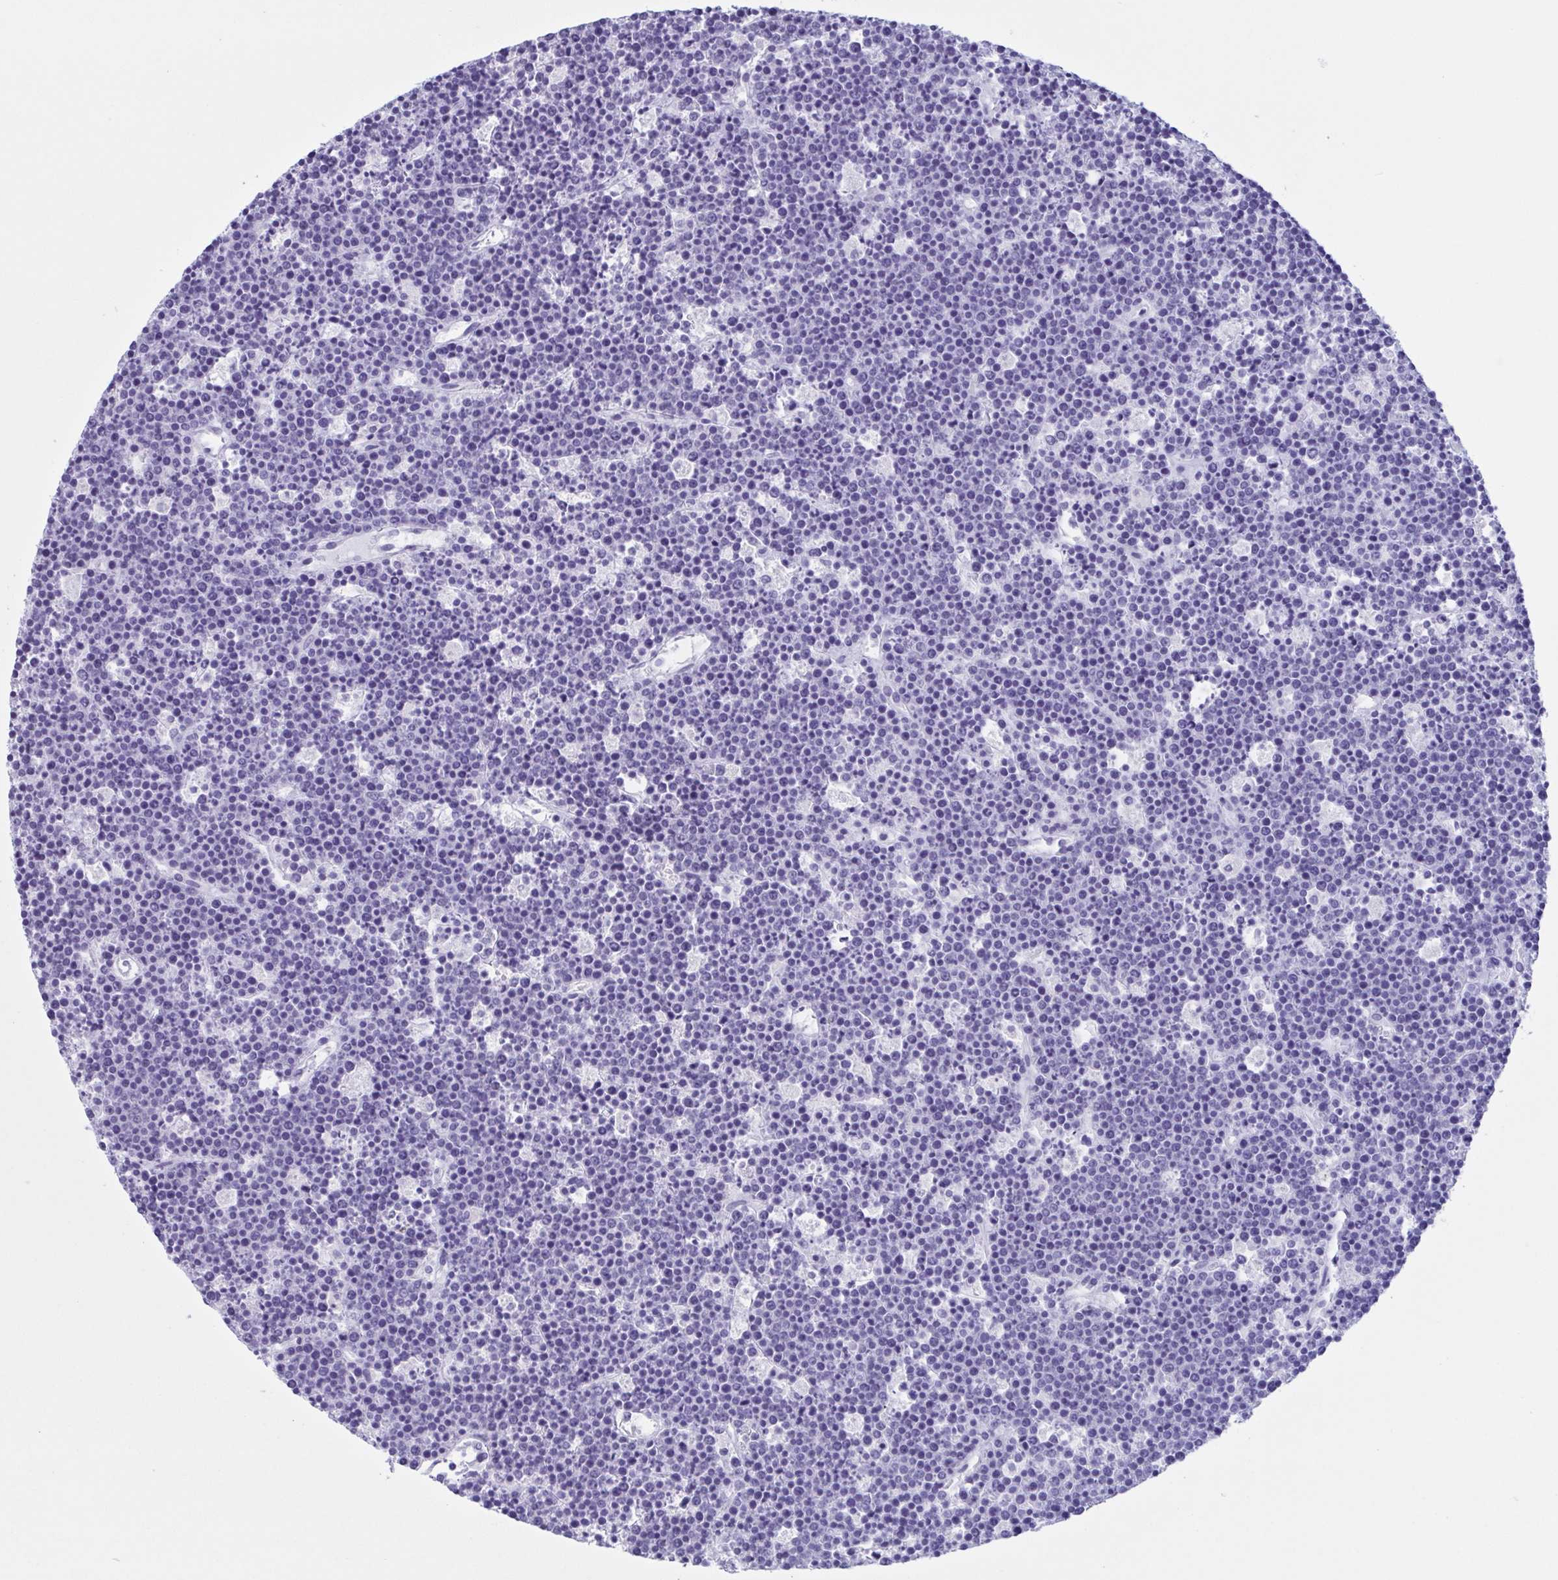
{"staining": {"intensity": "negative", "quantity": "none", "location": "none"}, "tissue": "lymphoma", "cell_type": "Tumor cells", "image_type": "cancer", "snomed": [{"axis": "morphology", "description": "Malignant lymphoma, non-Hodgkin's type, High grade"}, {"axis": "topography", "description": "Ovary"}], "caption": "IHC of lymphoma displays no staining in tumor cells. (DAB (3,3'-diaminobenzidine) immunohistochemistry (IHC) with hematoxylin counter stain).", "gene": "LTF", "patient": {"sex": "female", "age": 56}}